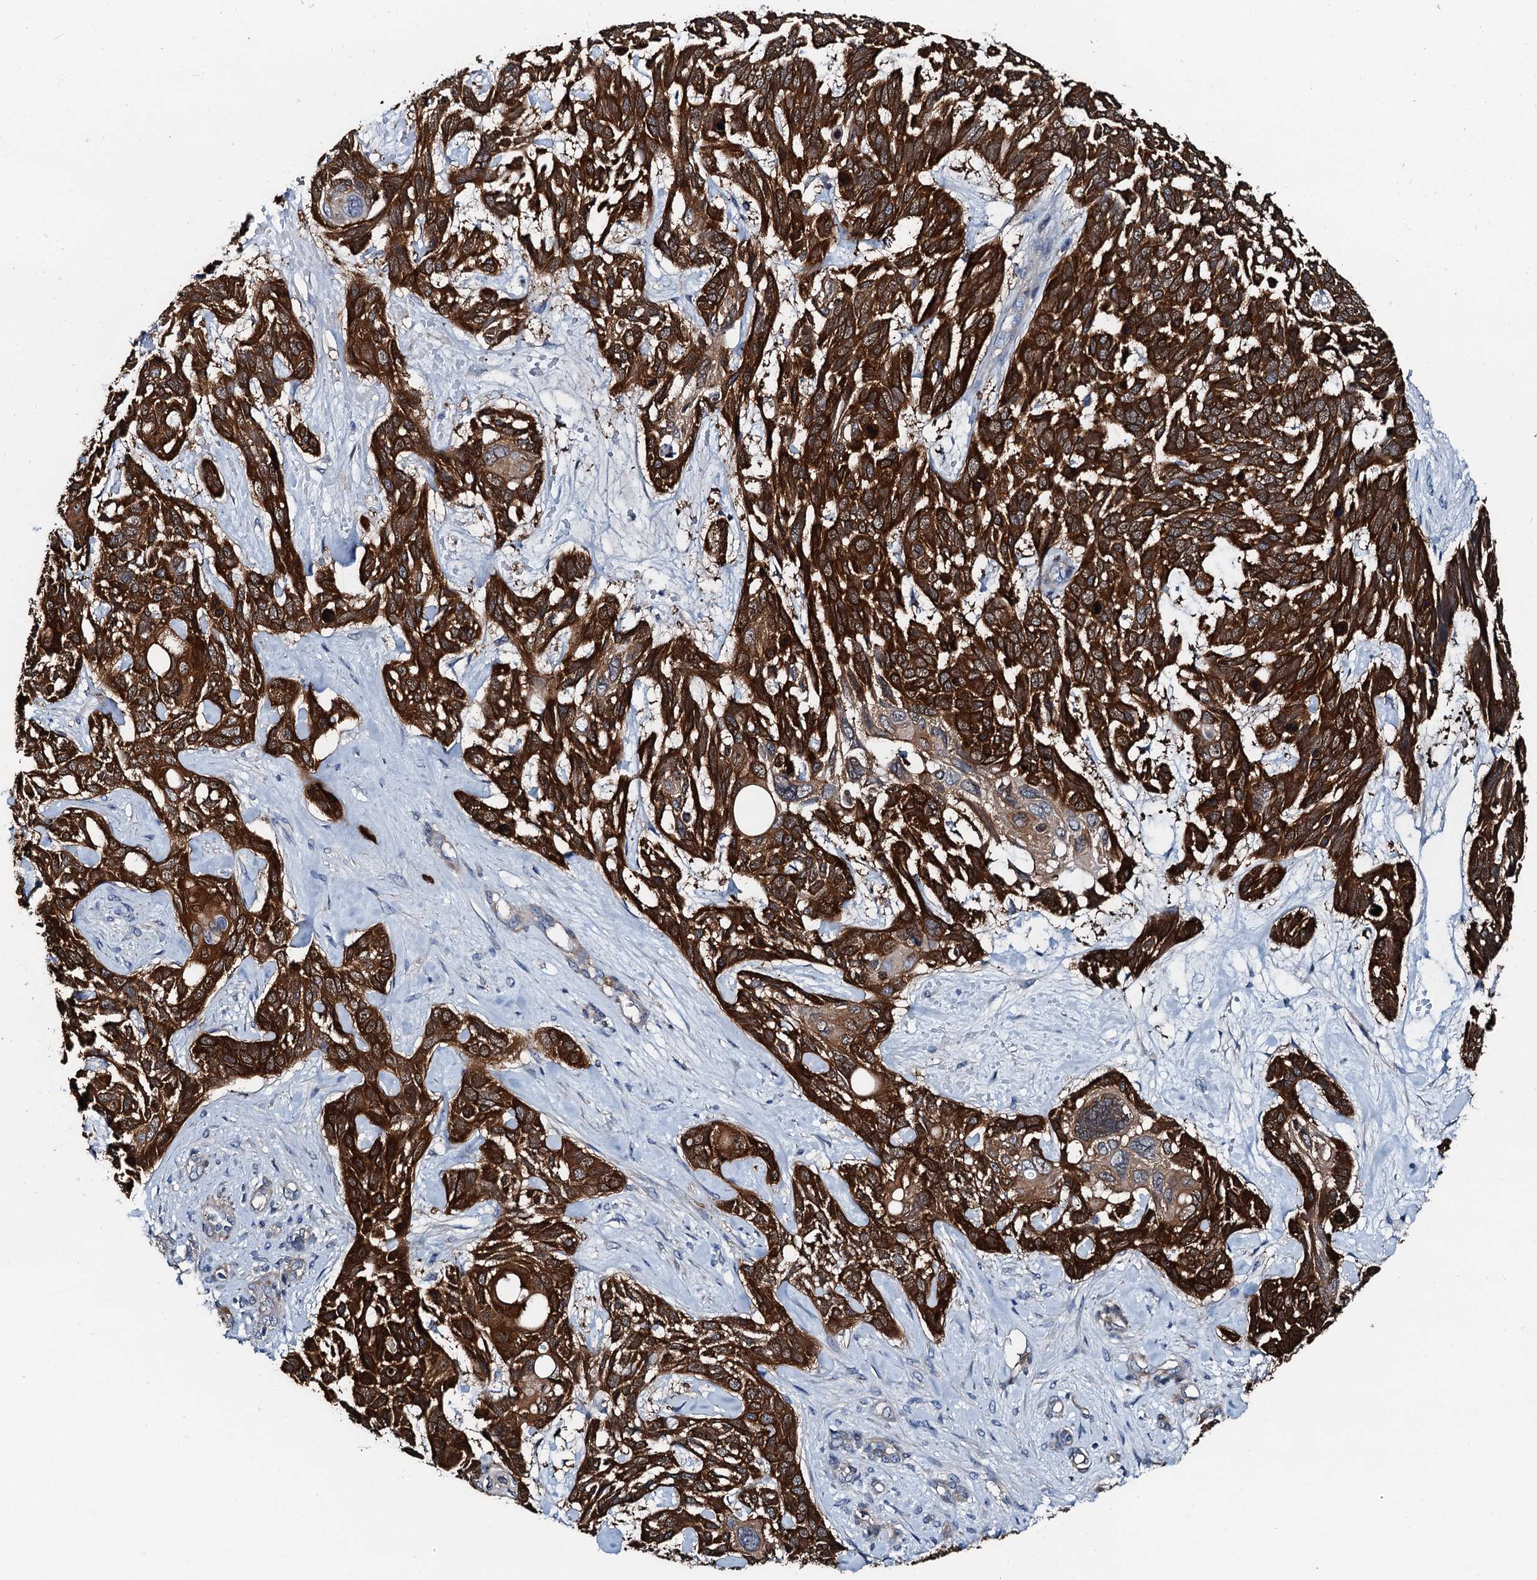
{"staining": {"intensity": "strong", "quantity": ">75%", "location": "cytoplasmic/membranous"}, "tissue": "skin cancer", "cell_type": "Tumor cells", "image_type": "cancer", "snomed": [{"axis": "morphology", "description": "Basal cell carcinoma"}, {"axis": "topography", "description": "Skin"}], "caption": "Human skin basal cell carcinoma stained with a protein marker demonstrates strong staining in tumor cells.", "gene": "GFOD2", "patient": {"sex": "male", "age": 88}}